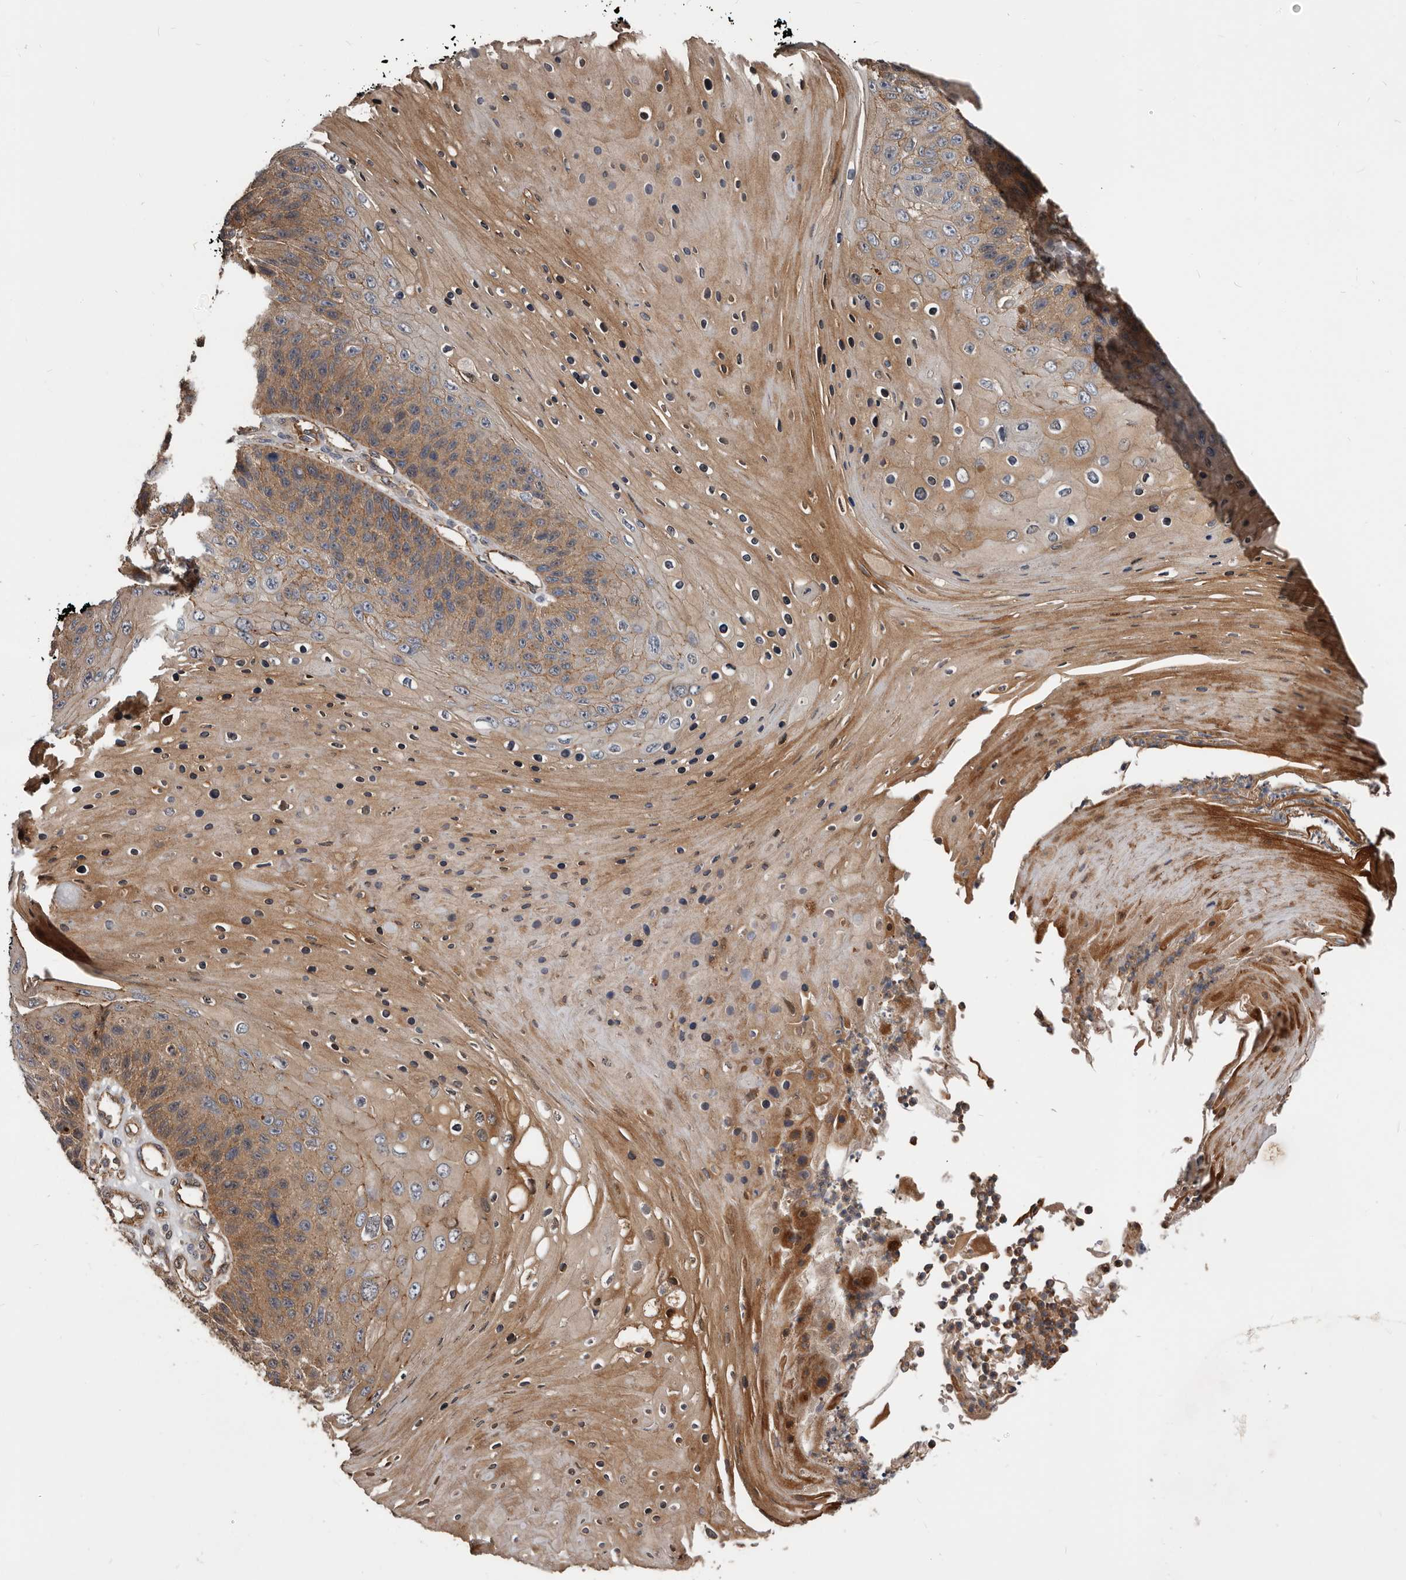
{"staining": {"intensity": "moderate", "quantity": ">75%", "location": "cytoplasmic/membranous"}, "tissue": "skin cancer", "cell_type": "Tumor cells", "image_type": "cancer", "snomed": [{"axis": "morphology", "description": "Squamous cell carcinoma, NOS"}, {"axis": "topography", "description": "Skin"}], "caption": "Immunohistochemistry (IHC) (DAB) staining of human skin squamous cell carcinoma displays moderate cytoplasmic/membranous protein positivity in about >75% of tumor cells.", "gene": "PNRC2", "patient": {"sex": "female", "age": 88}}